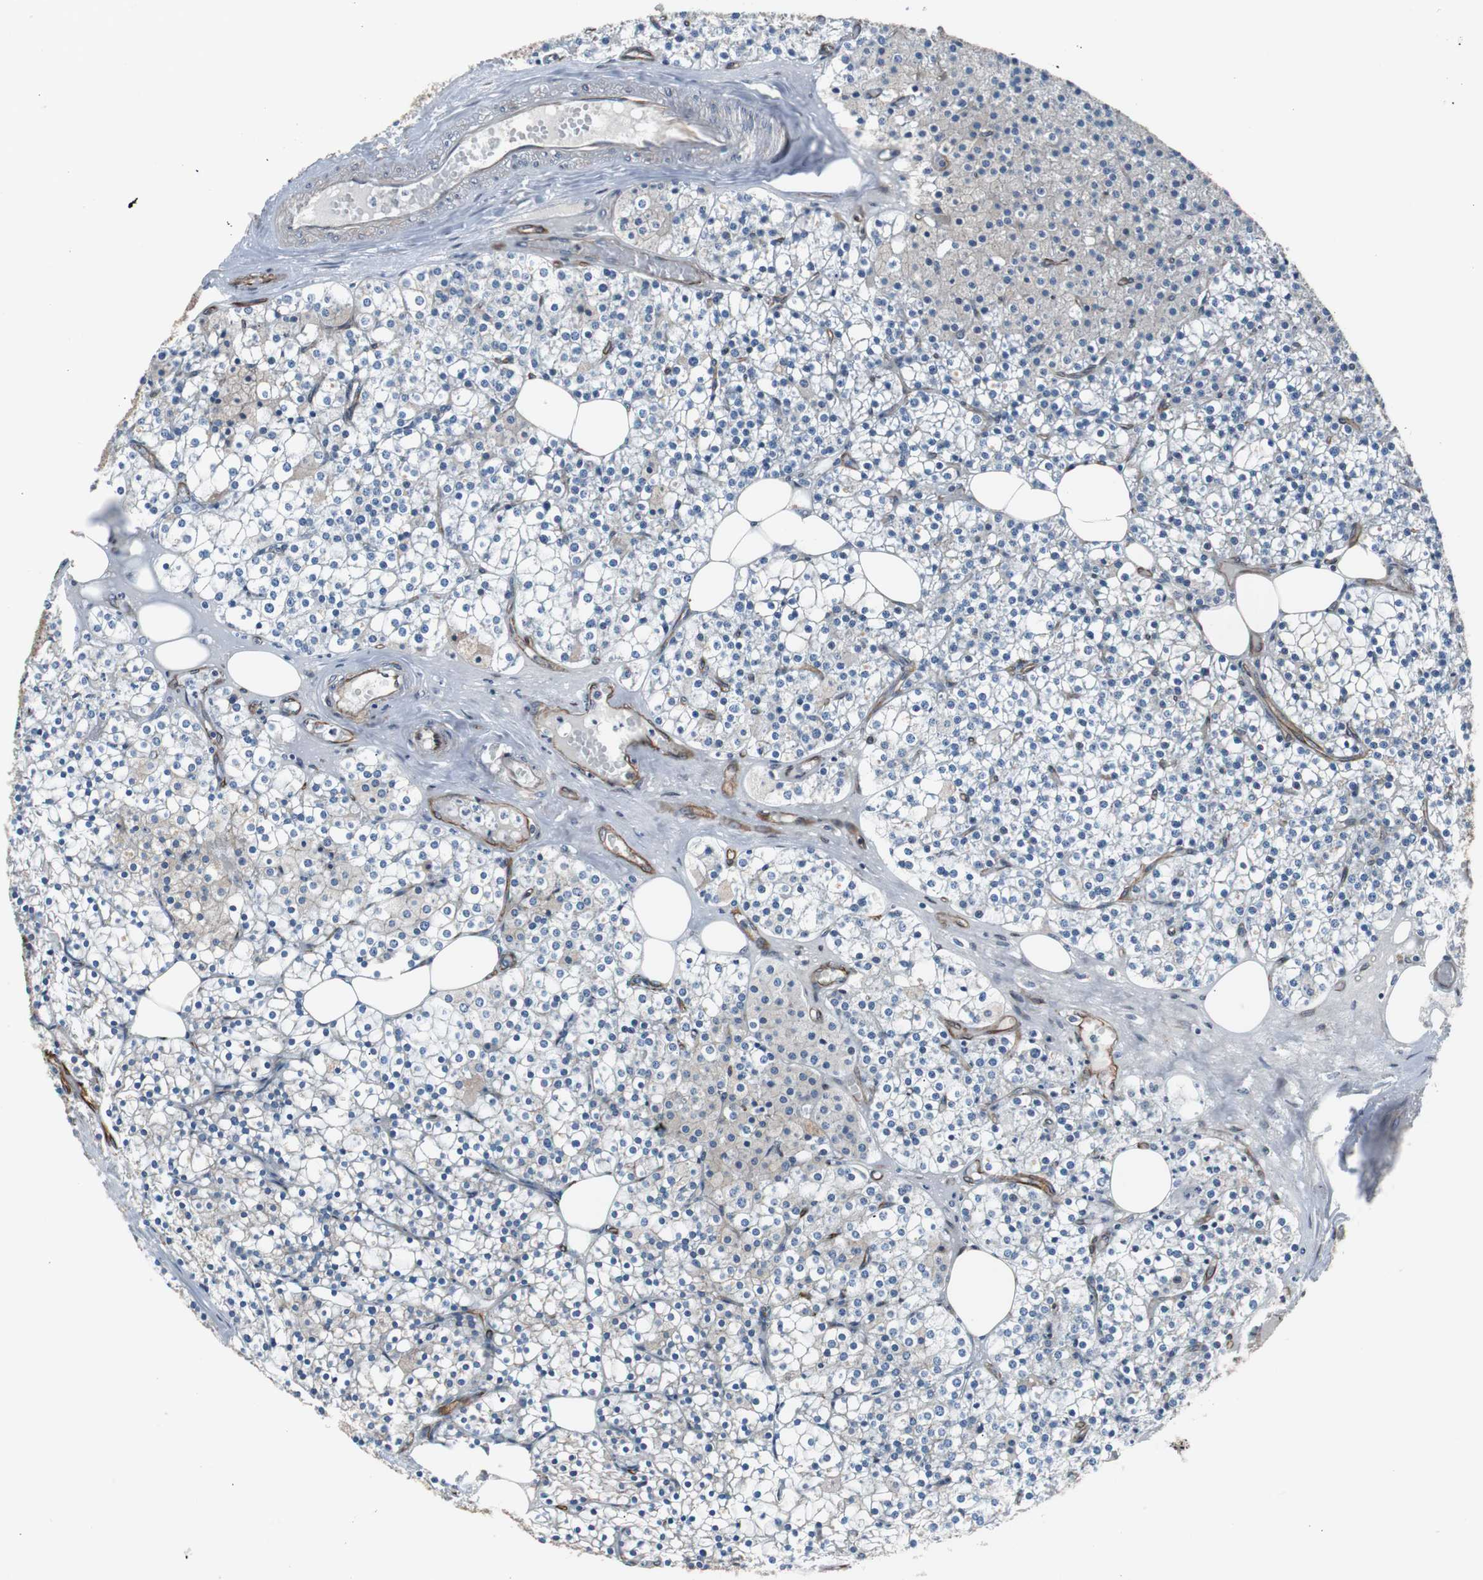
{"staining": {"intensity": "negative", "quantity": "none", "location": "none"}, "tissue": "parathyroid gland", "cell_type": "Glandular cells", "image_type": "normal", "snomed": [{"axis": "morphology", "description": "Normal tissue, NOS"}, {"axis": "topography", "description": "Parathyroid gland"}], "caption": "Protein analysis of unremarkable parathyroid gland shows no significant staining in glandular cells.", "gene": "KIF3B", "patient": {"sex": "female", "age": 63}}